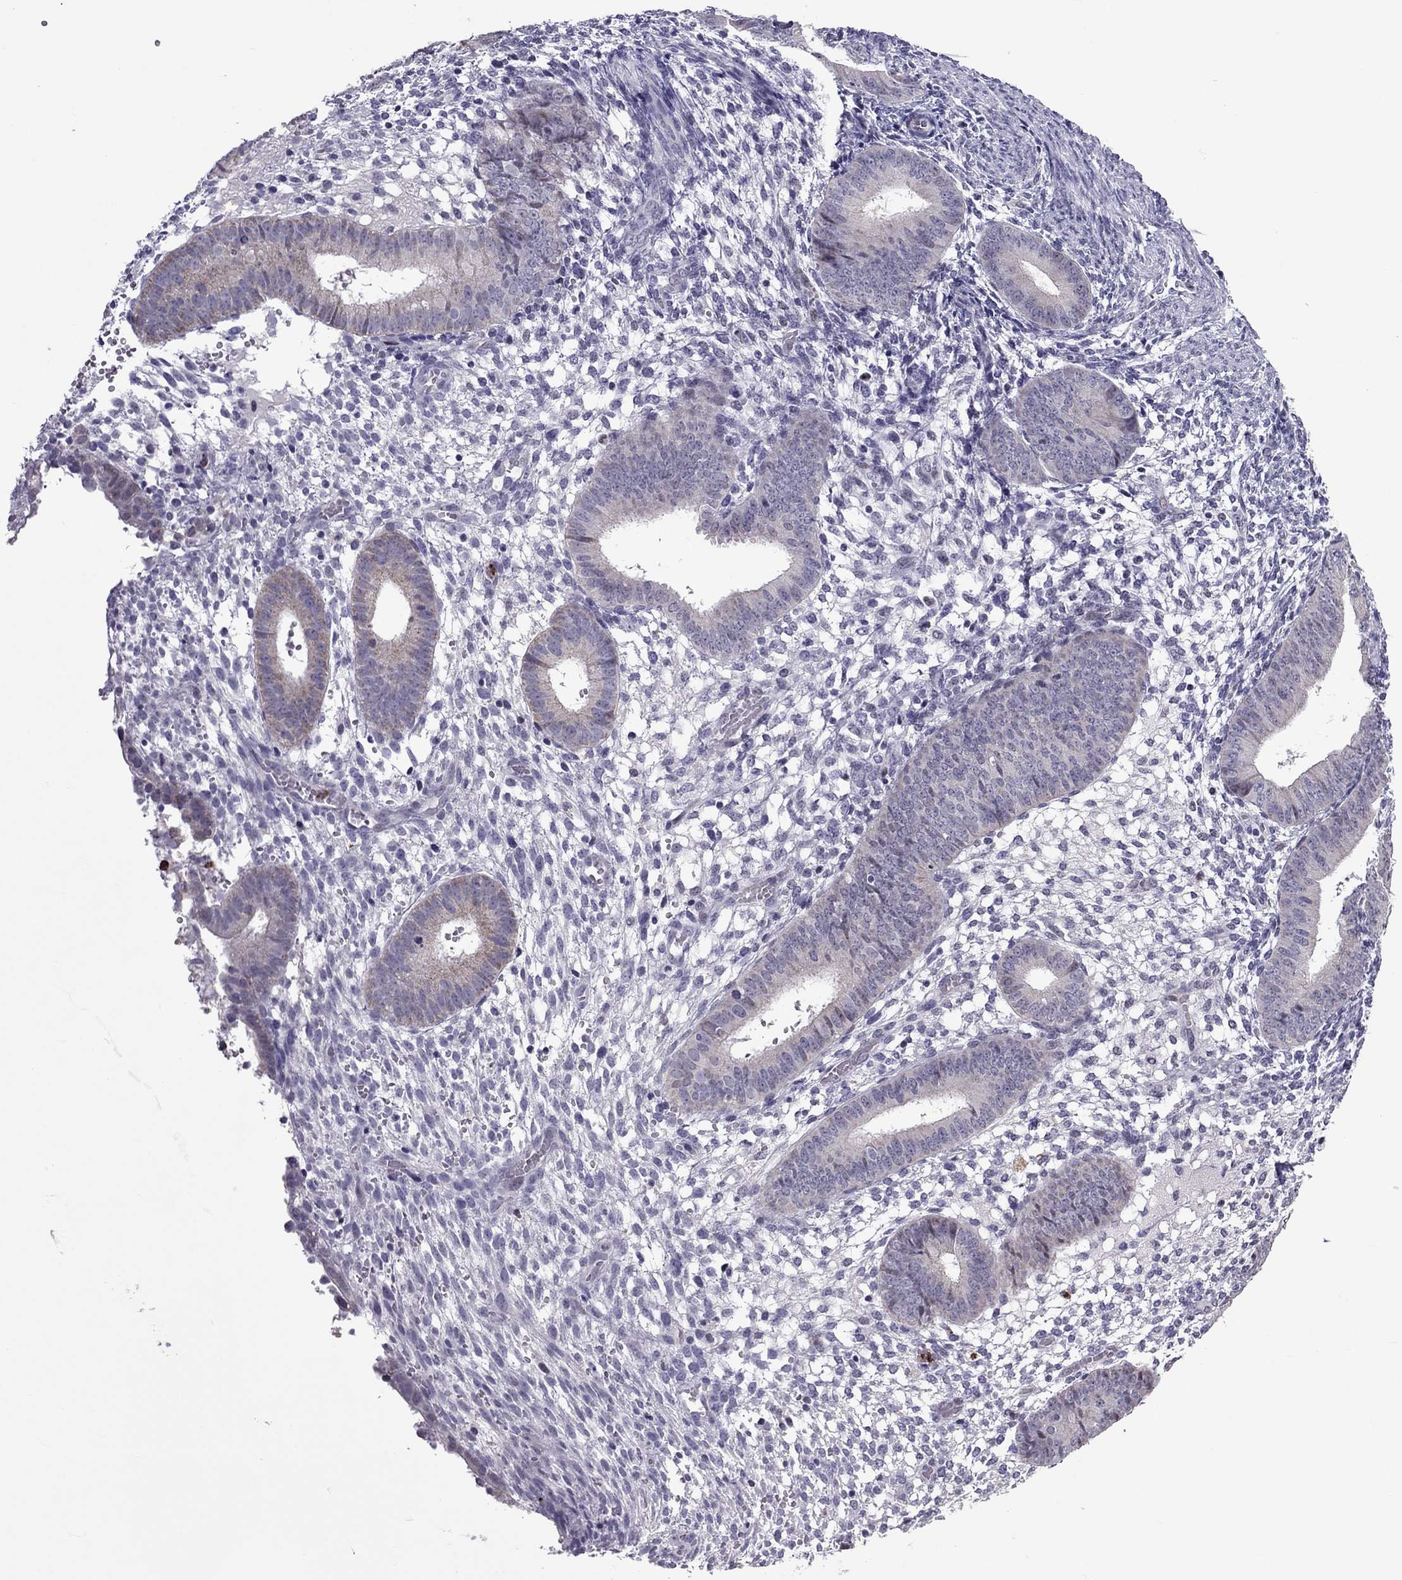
{"staining": {"intensity": "negative", "quantity": "none", "location": "none"}, "tissue": "endometrium", "cell_type": "Cells in endometrial stroma", "image_type": "normal", "snomed": [{"axis": "morphology", "description": "Normal tissue, NOS"}, {"axis": "topography", "description": "Endometrium"}], "caption": "Cells in endometrial stroma are negative for brown protein staining in unremarkable endometrium. Nuclei are stained in blue.", "gene": "CCL27", "patient": {"sex": "female", "age": 39}}